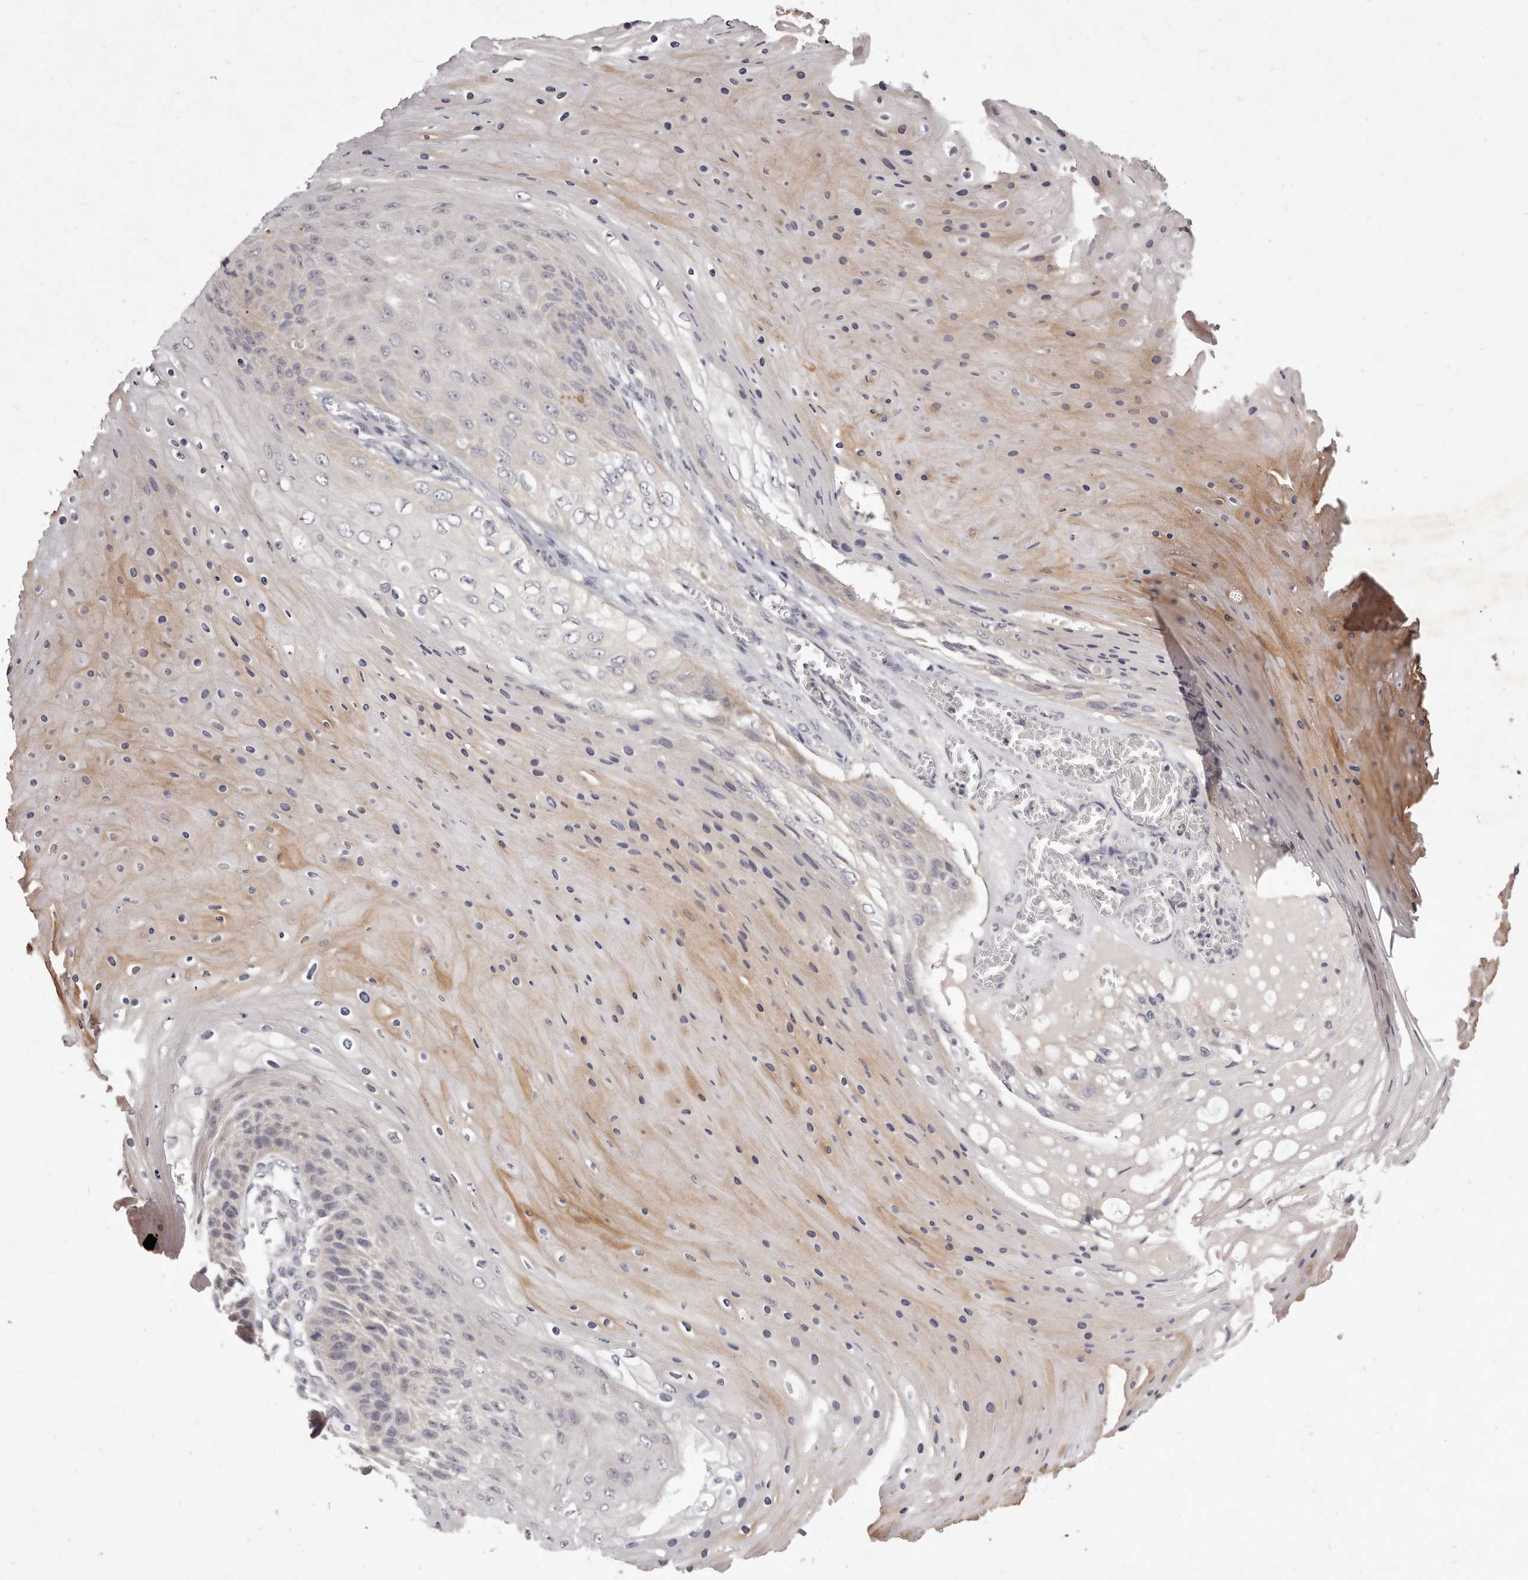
{"staining": {"intensity": "negative", "quantity": "none", "location": "none"}, "tissue": "skin cancer", "cell_type": "Tumor cells", "image_type": "cancer", "snomed": [{"axis": "morphology", "description": "Squamous cell carcinoma, NOS"}, {"axis": "topography", "description": "Skin"}], "caption": "Squamous cell carcinoma (skin) stained for a protein using IHC reveals no staining tumor cells.", "gene": "GARNL3", "patient": {"sex": "female", "age": 88}}